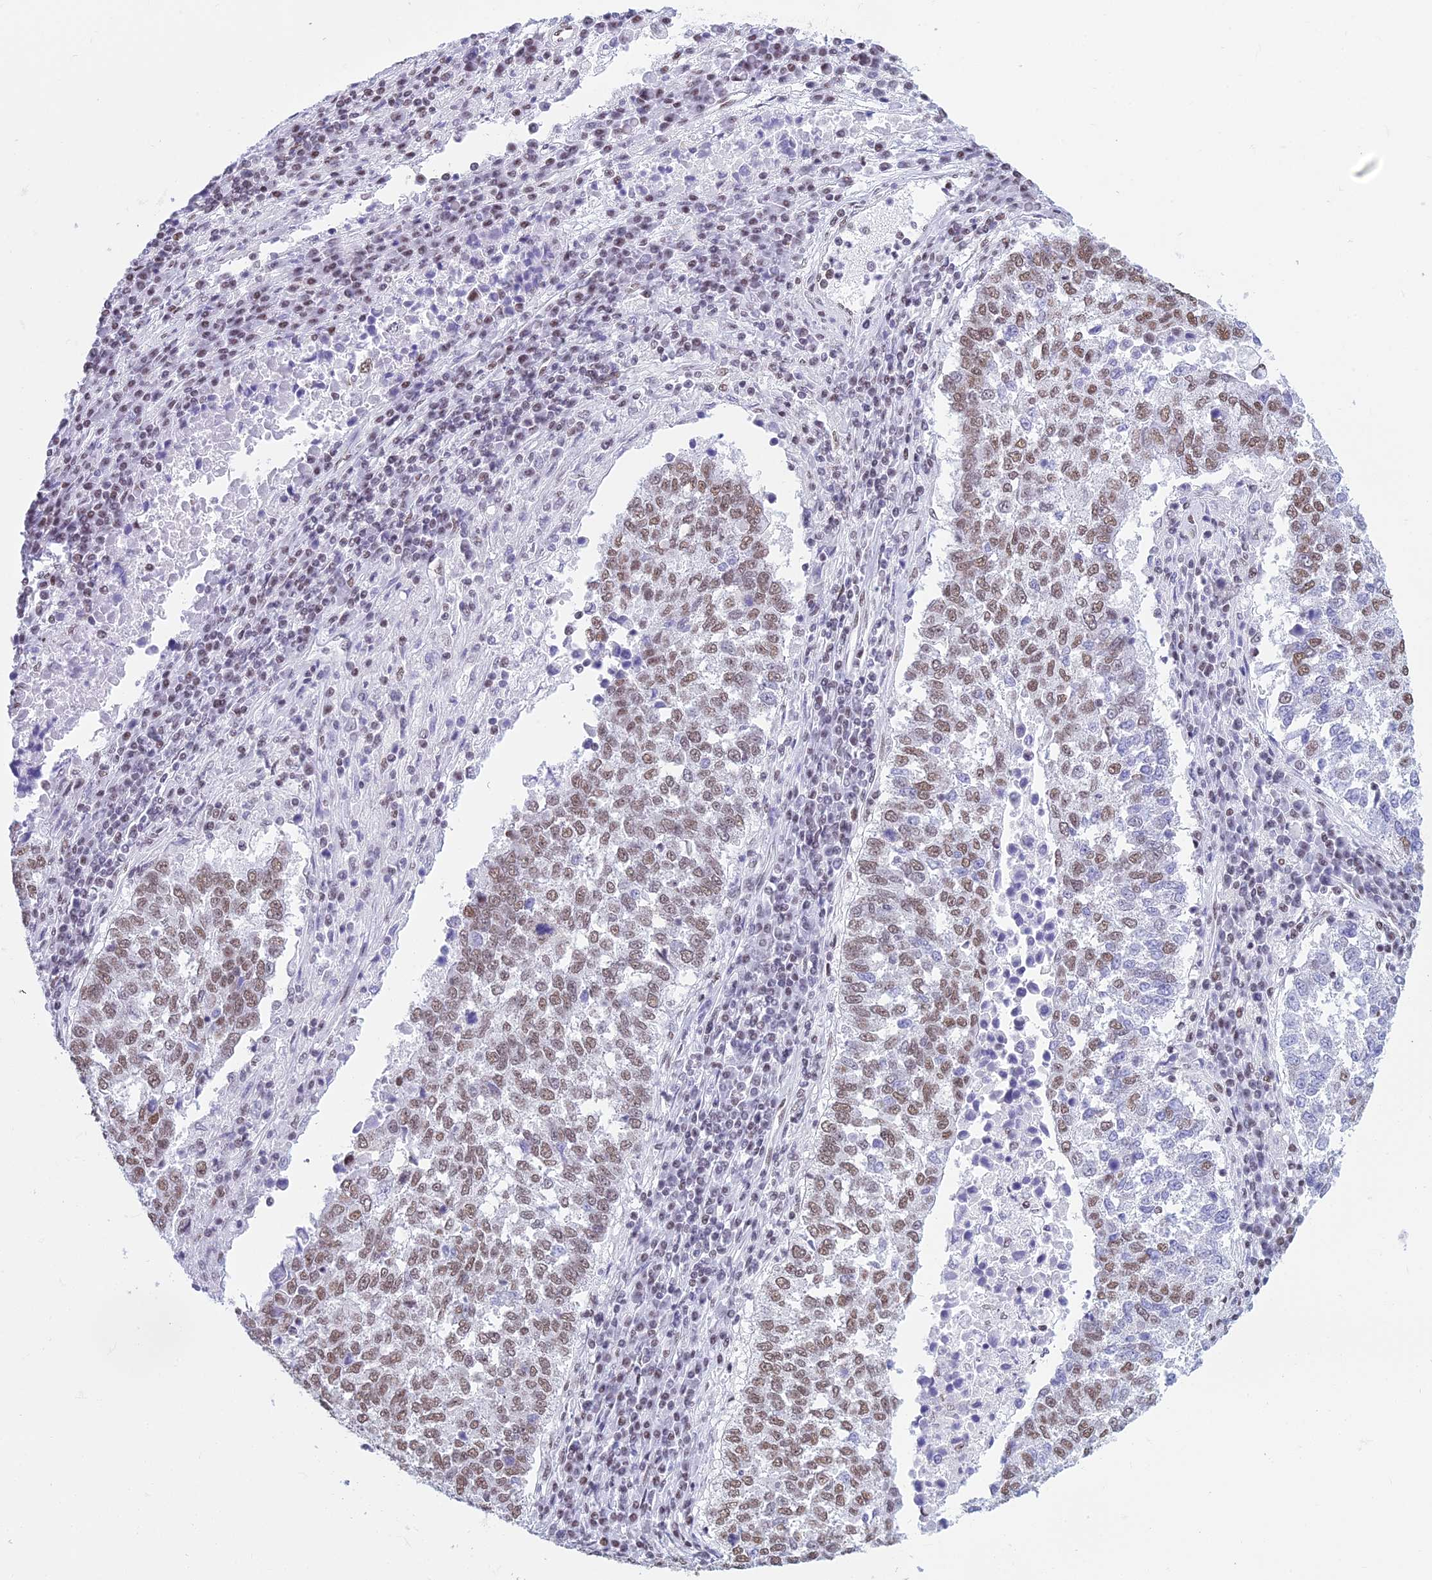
{"staining": {"intensity": "moderate", "quantity": ">75%", "location": "nuclear"}, "tissue": "lung cancer", "cell_type": "Tumor cells", "image_type": "cancer", "snomed": [{"axis": "morphology", "description": "Squamous cell carcinoma, NOS"}, {"axis": "topography", "description": "Lung"}], "caption": "Immunohistochemistry of squamous cell carcinoma (lung) exhibits medium levels of moderate nuclear expression in about >75% of tumor cells.", "gene": "CDC26", "patient": {"sex": "male", "age": 73}}